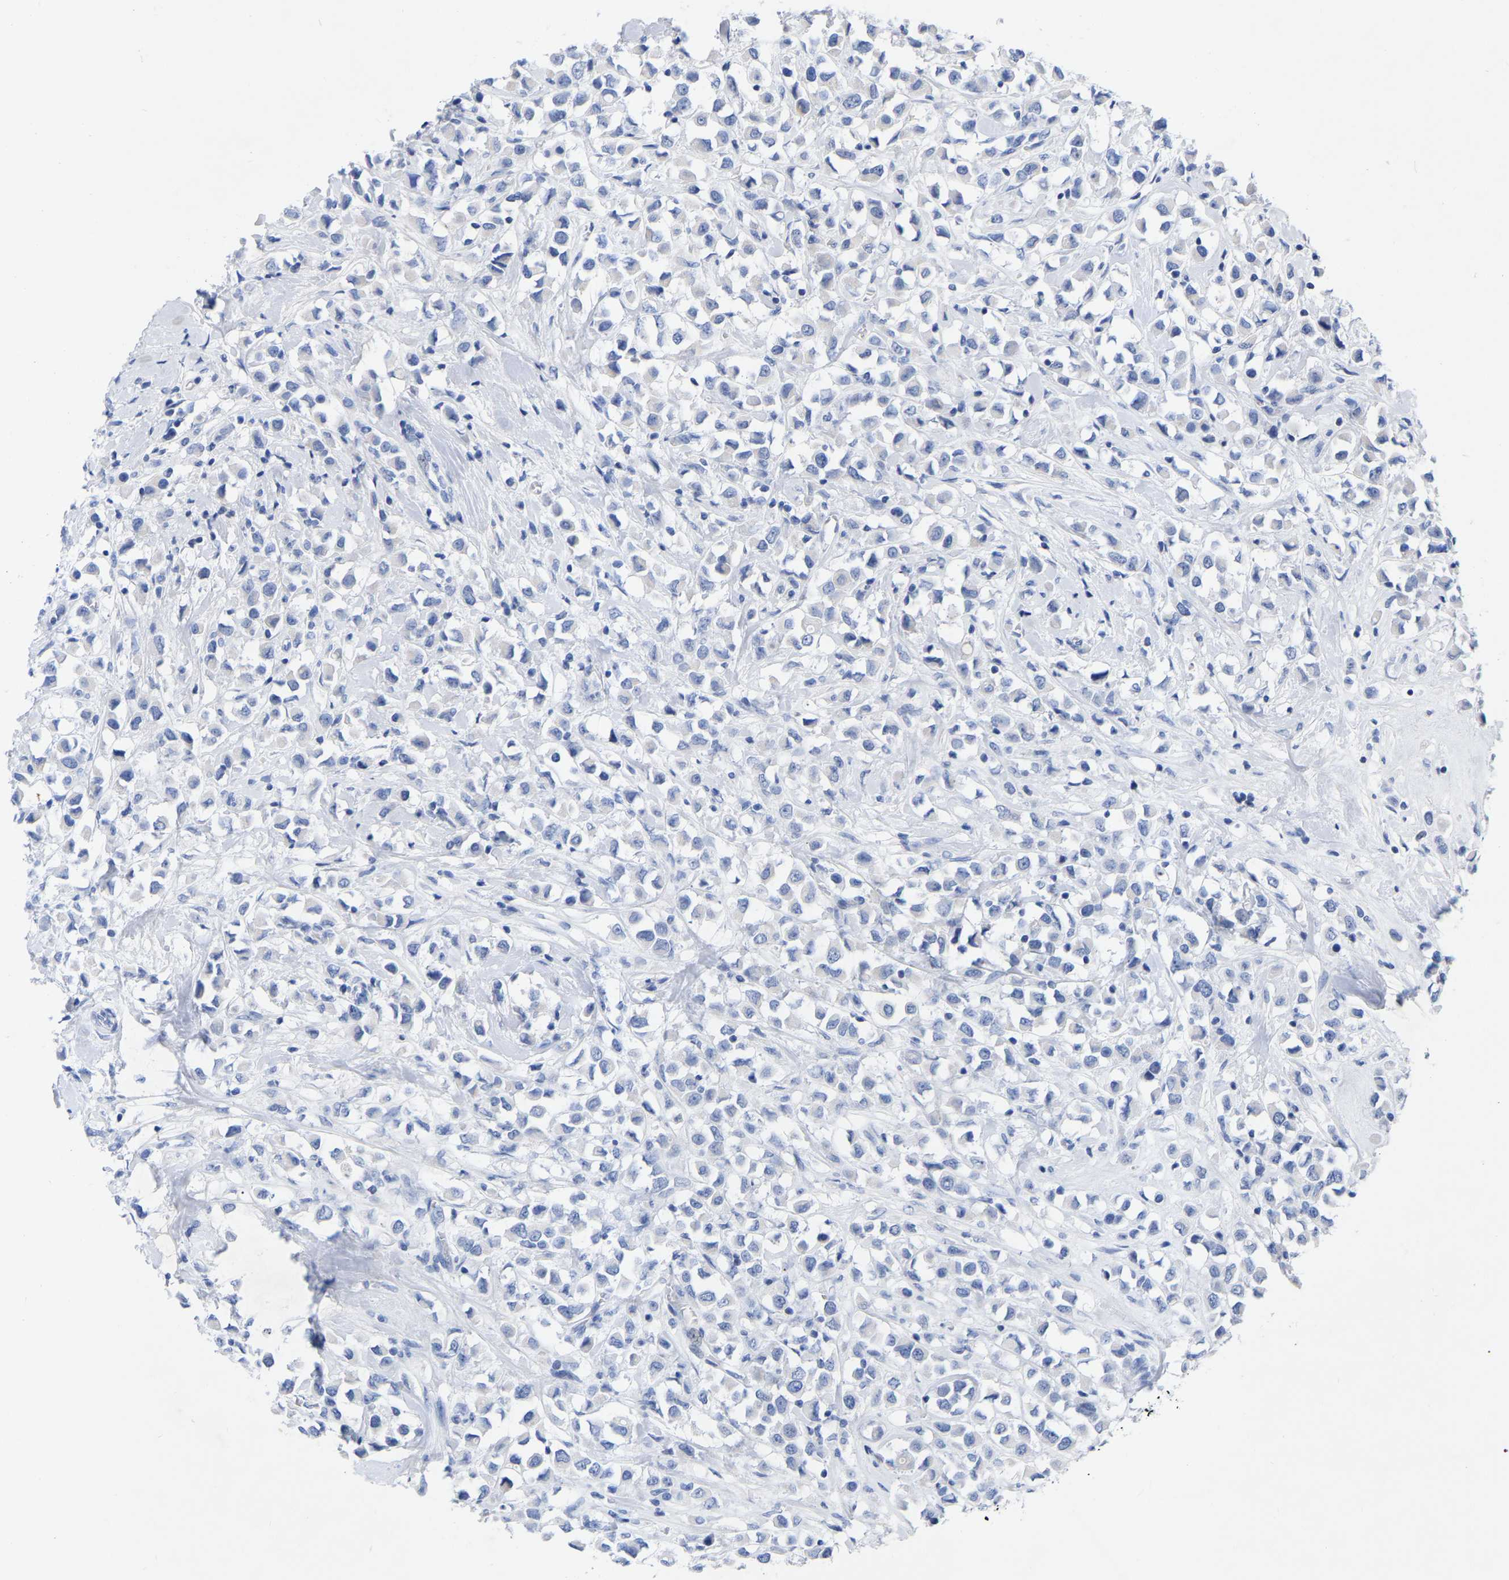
{"staining": {"intensity": "negative", "quantity": "none", "location": "none"}, "tissue": "breast cancer", "cell_type": "Tumor cells", "image_type": "cancer", "snomed": [{"axis": "morphology", "description": "Duct carcinoma"}, {"axis": "topography", "description": "Breast"}], "caption": "Invasive ductal carcinoma (breast) was stained to show a protein in brown. There is no significant staining in tumor cells.", "gene": "ZNF629", "patient": {"sex": "female", "age": 61}}